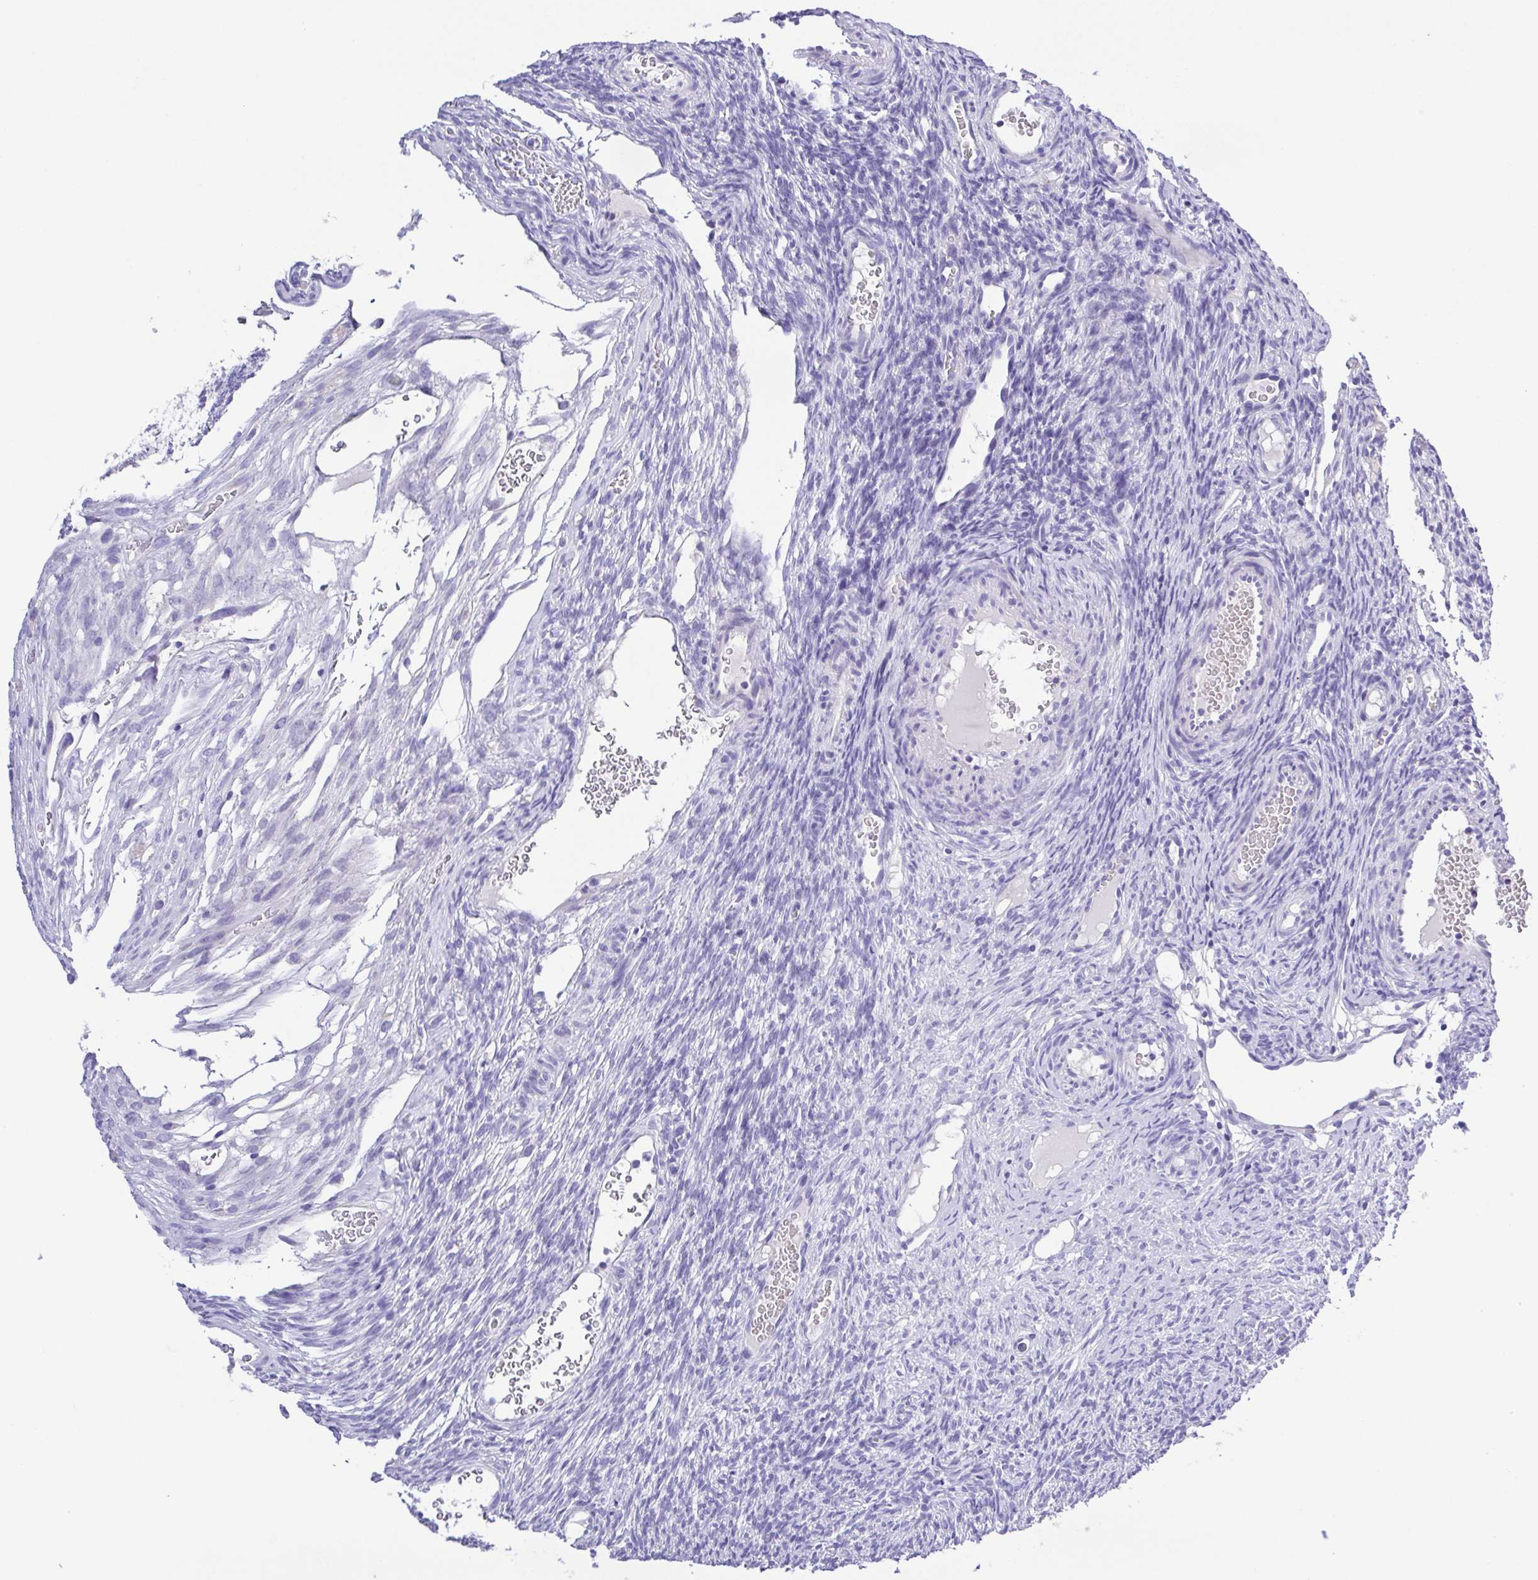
{"staining": {"intensity": "negative", "quantity": "none", "location": "none"}, "tissue": "ovary", "cell_type": "Follicle cells", "image_type": "normal", "snomed": [{"axis": "morphology", "description": "Normal tissue, NOS"}, {"axis": "topography", "description": "Ovary"}], "caption": "Normal ovary was stained to show a protein in brown. There is no significant expression in follicle cells. Nuclei are stained in blue.", "gene": "CD72", "patient": {"sex": "female", "age": 34}}